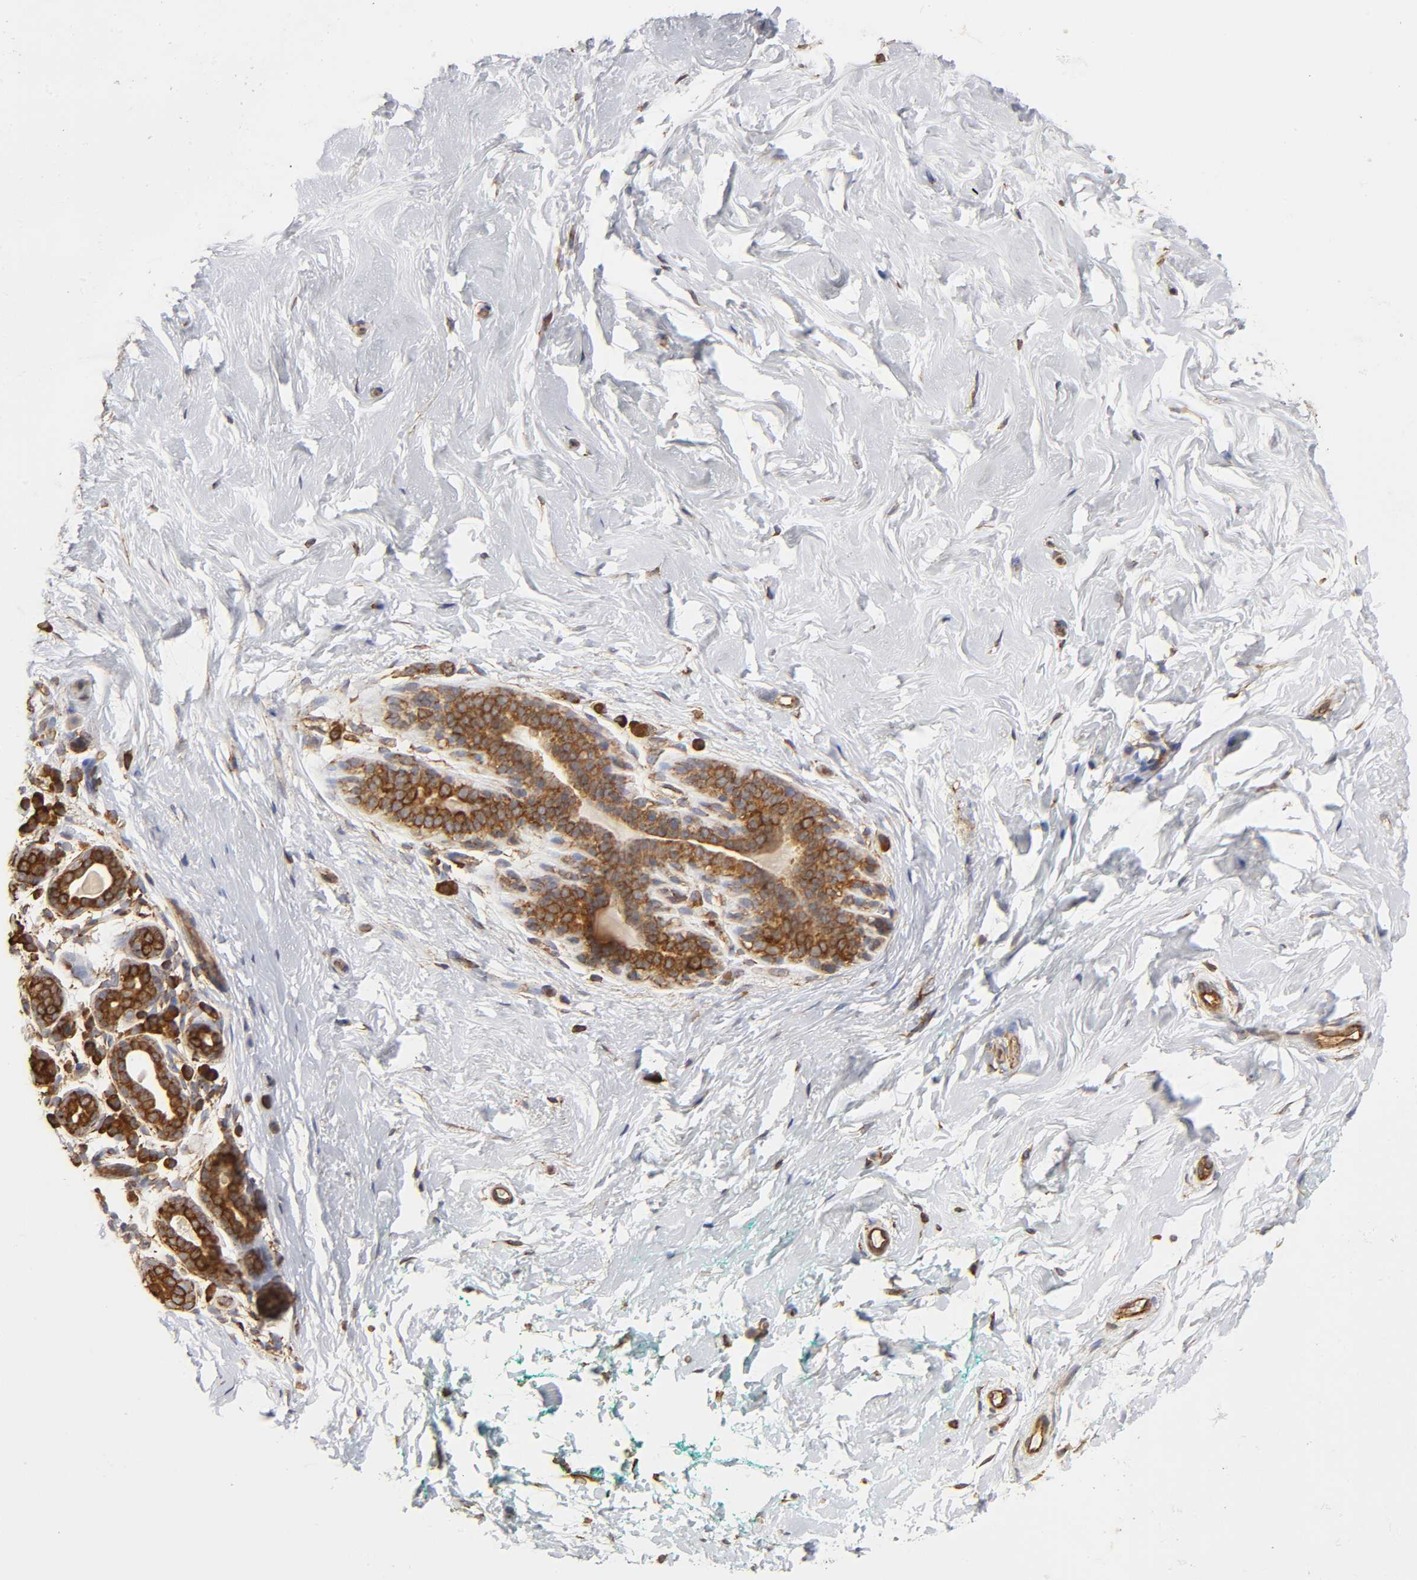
{"staining": {"intensity": "negative", "quantity": "none", "location": "none"}, "tissue": "breast", "cell_type": "Adipocytes", "image_type": "normal", "snomed": [{"axis": "morphology", "description": "Normal tissue, NOS"}, {"axis": "topography", "description": "Breast"}], "caption": "This is a image of immunohistochemistry staining of benign breast, which shows no expression in adipocytes.", "gene": "RPL14", "patient": {"sex": "female", "age": 52}}